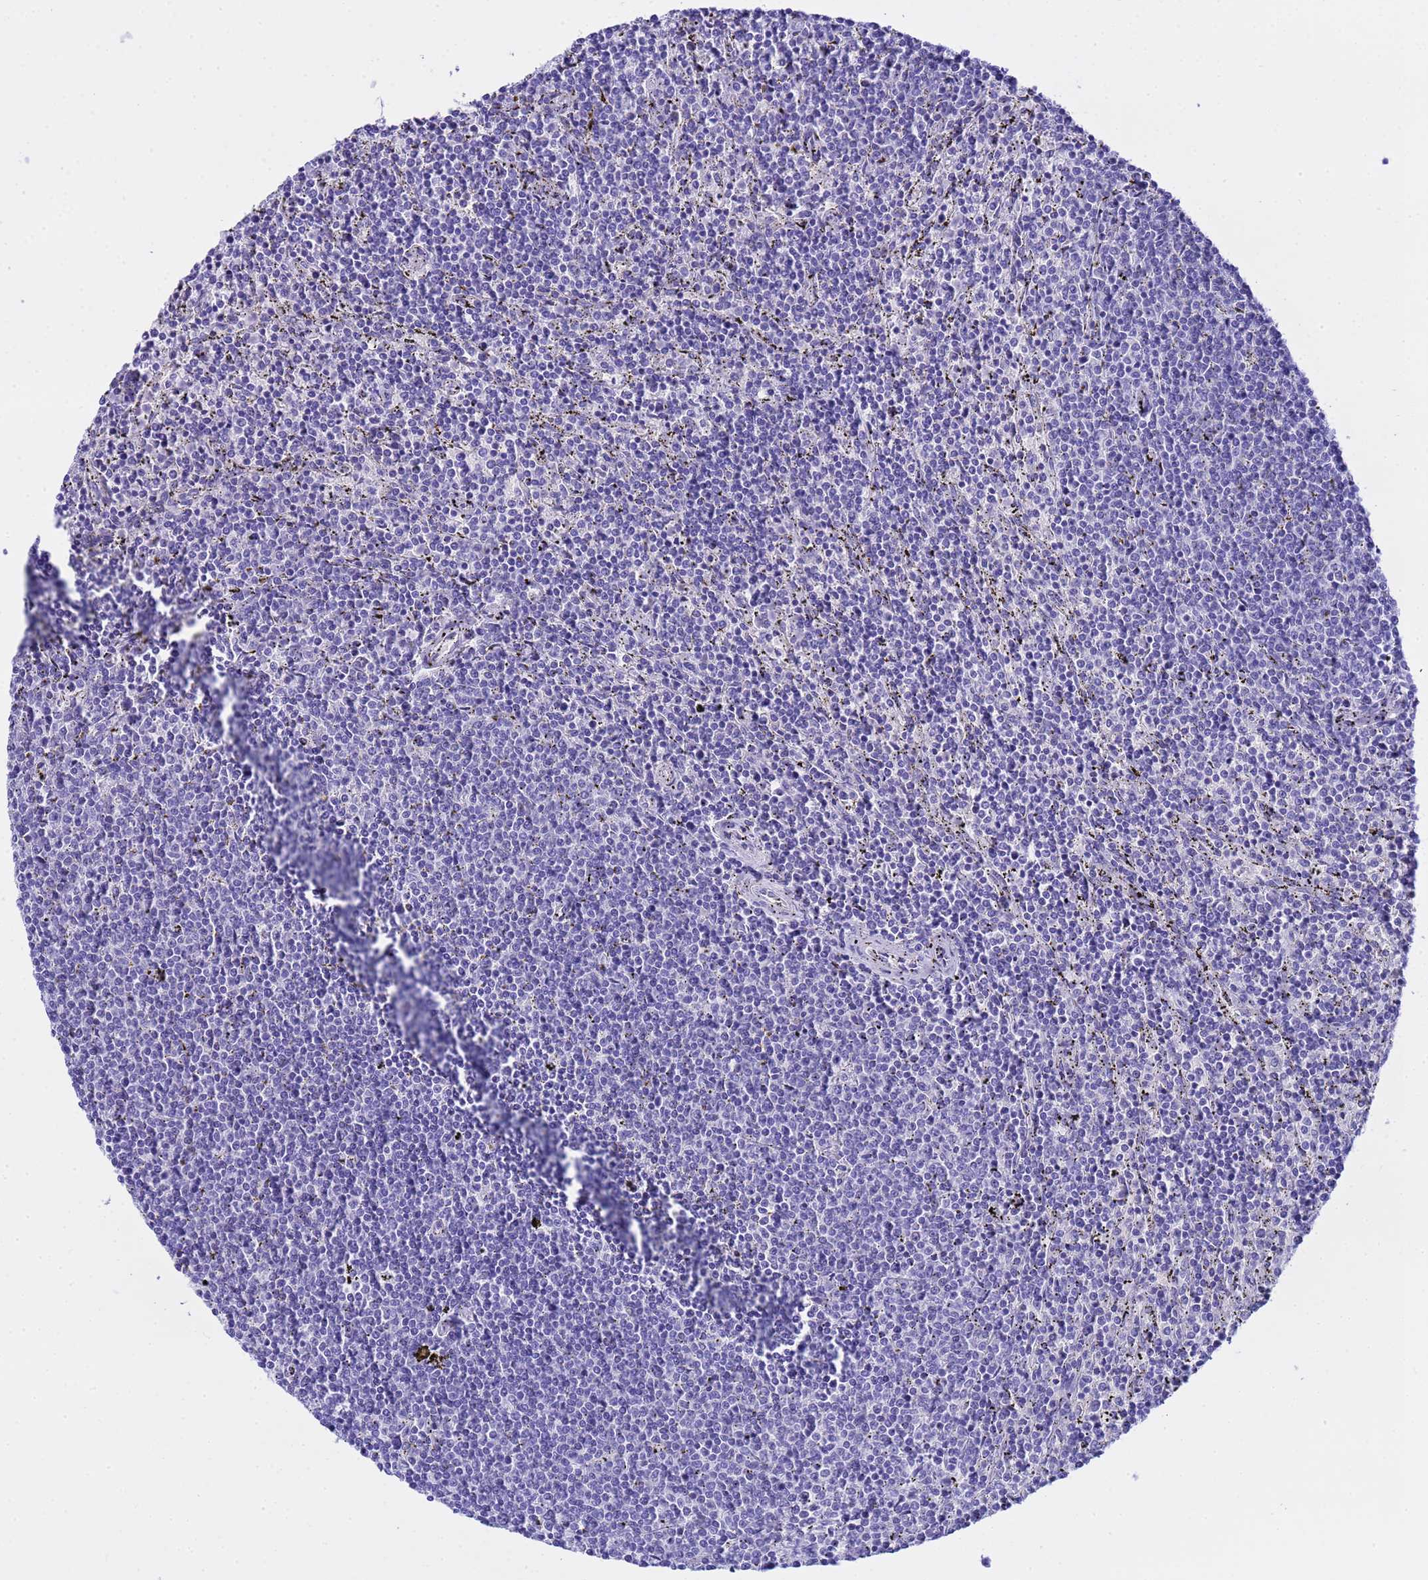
{"staining": {"intensity": "negative", "quantity": "none", "location": "none"}, "tissue": "lymphoma", "cell_type": "Tumor cells", "image_type": "cancer", "snomed": [{"axis": "morphology", "description": "Malignant lymphoma, non-Hodgkin's type, Low grade"}, {"axis": "topography", "description": "Spleen"}], "caption": "DAB immunohistochemical staining of low-grade malignant lymphoma, non-Hodgkin's type reveals no significant positivity in tumor cells.", "gene": "AQP12A", "patient": {"sex": "female", "age": 50}}